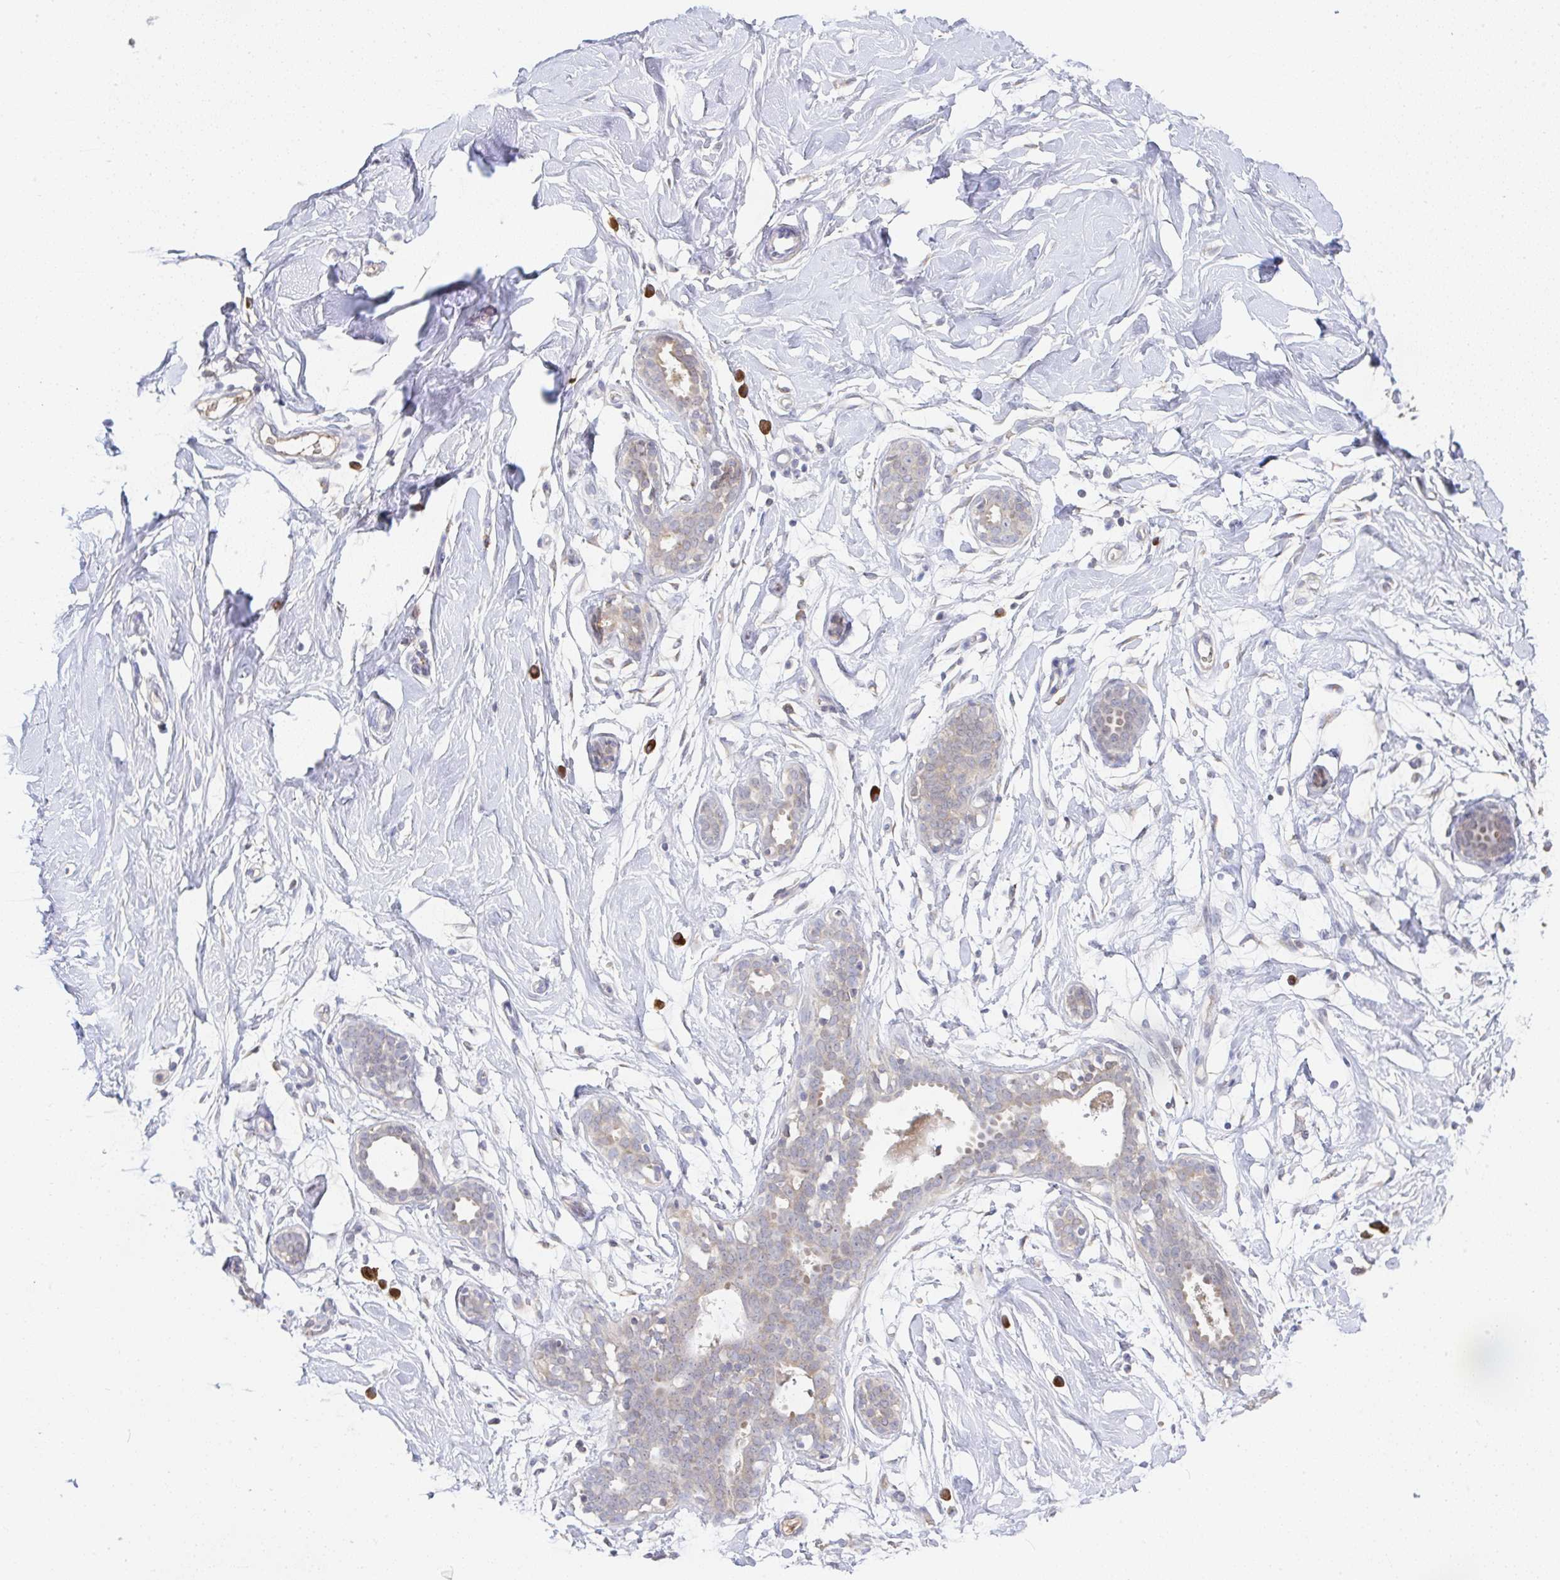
{"staining": {"intensity": "negative", "quantity": "none", "location": "none"}, "tissue": "breast", "cell_type": "Adipocytes", "image_type": "normal", "snomed": [{"axis": "morphology", "description": "Normal tissue, NOS"}, {"axis": "topography", "description": "Breast"}], "caption": "DAB (3,3'-diaminobenzidine) immunohistochemical staining of unremarkable human breast shows no significant expression in adipocytes.", "gene": "DERL2", "patient": {"sex": "female", "age": 27}}